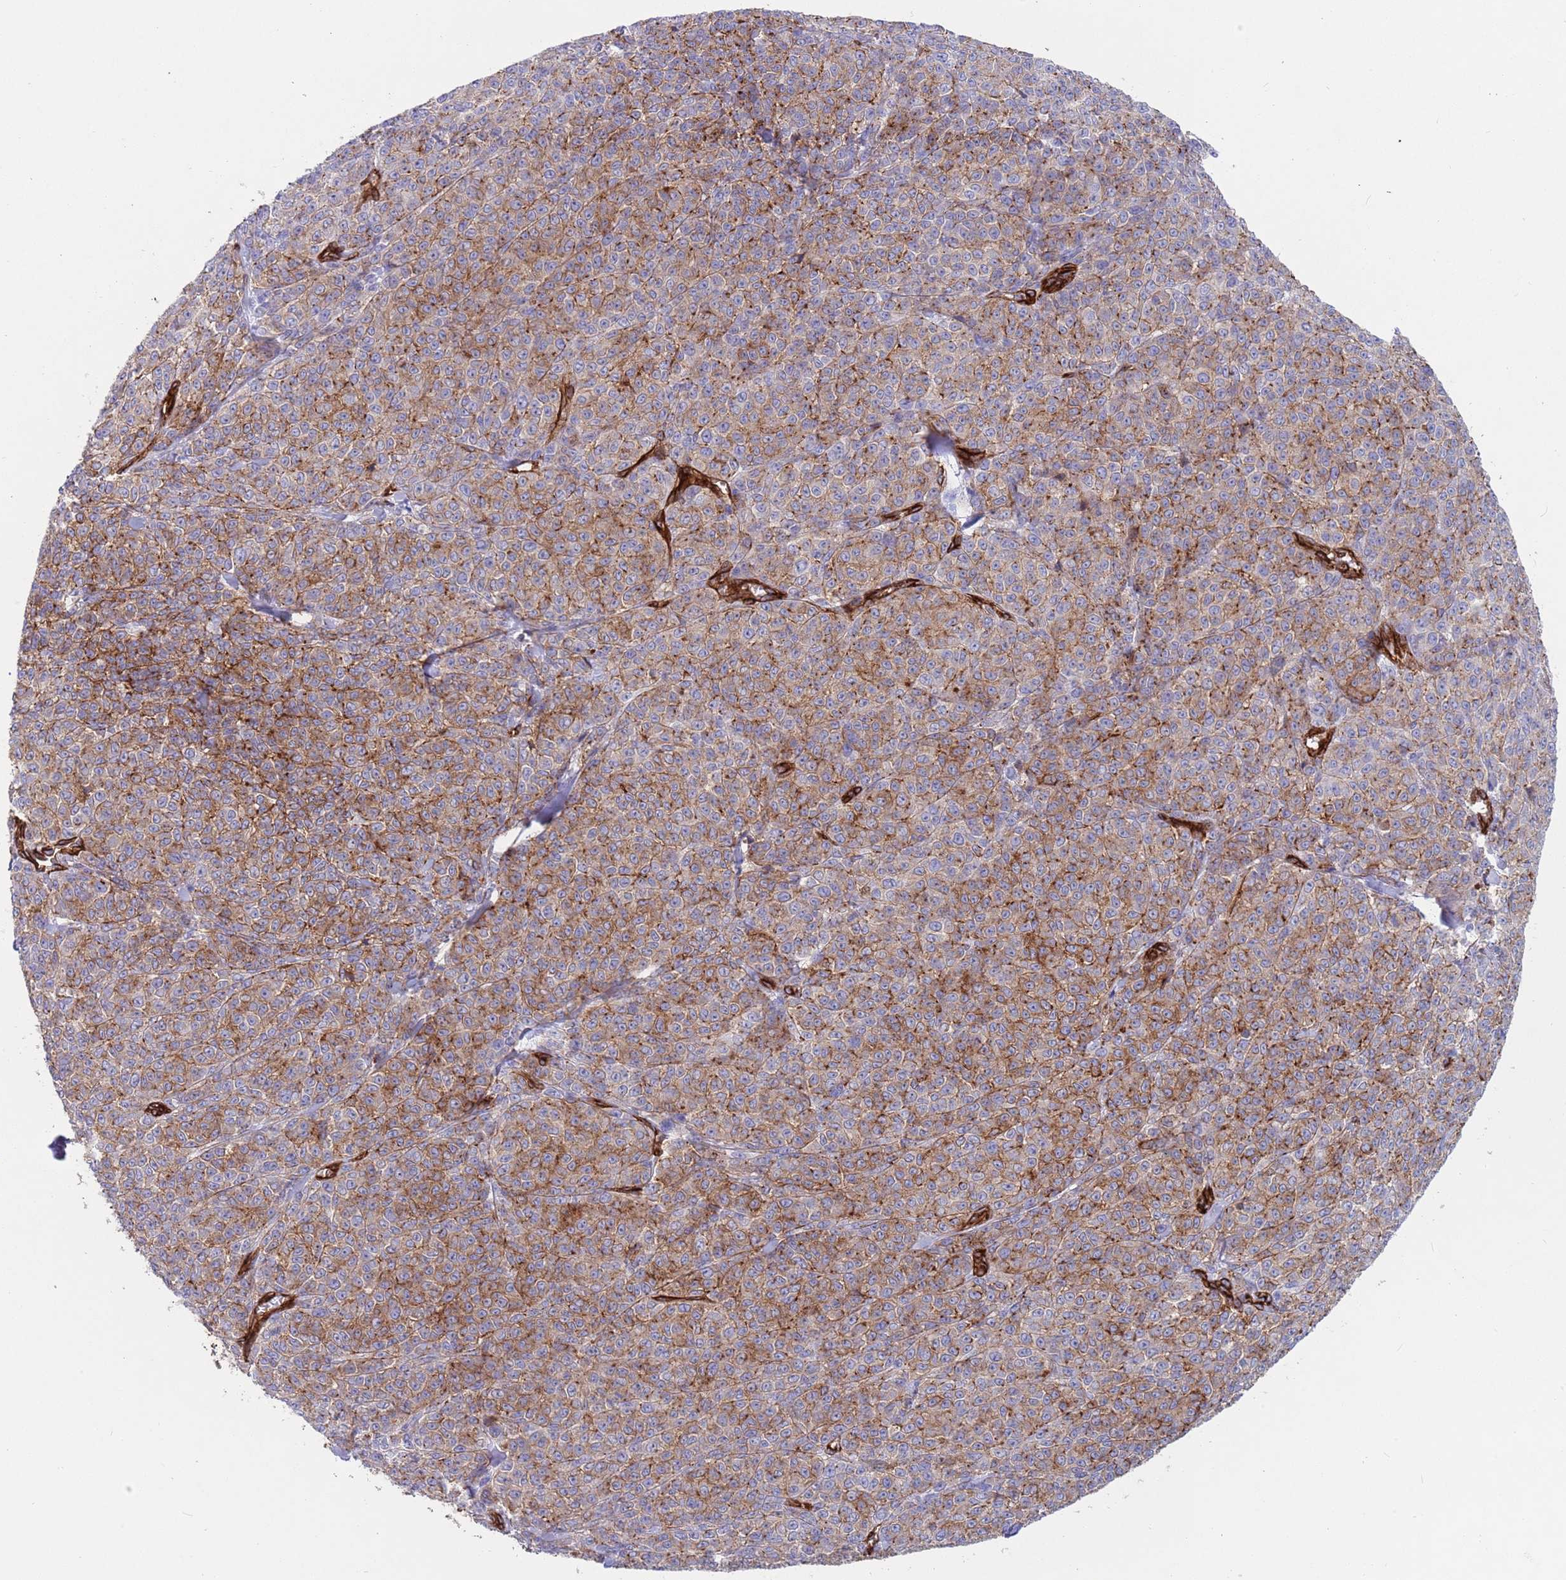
{"staining": {"intensity": "moderate", "quantity": ">75%", "location": "cytoplasmic/membranous"}, "tissue": "melanoma", "cell_type": "Tumor cells", "image_type": "cancer", "snomed": [{"axis": "morphology", "description": "Normal tissue, NOS"}, {"axis": "morphology", "description": "Malignant melanoma, NOS"}, {"axis": "topography", "description": "Skin"}], "caption": "This photomicrograph shows immunohistochemistry staining of melanoma, with medium moderate cytoplasmic/membranous expression in approximately >75% of tumor cells.", "gene": "CAV2", "patient": {"sex": "female", "age": 34}}